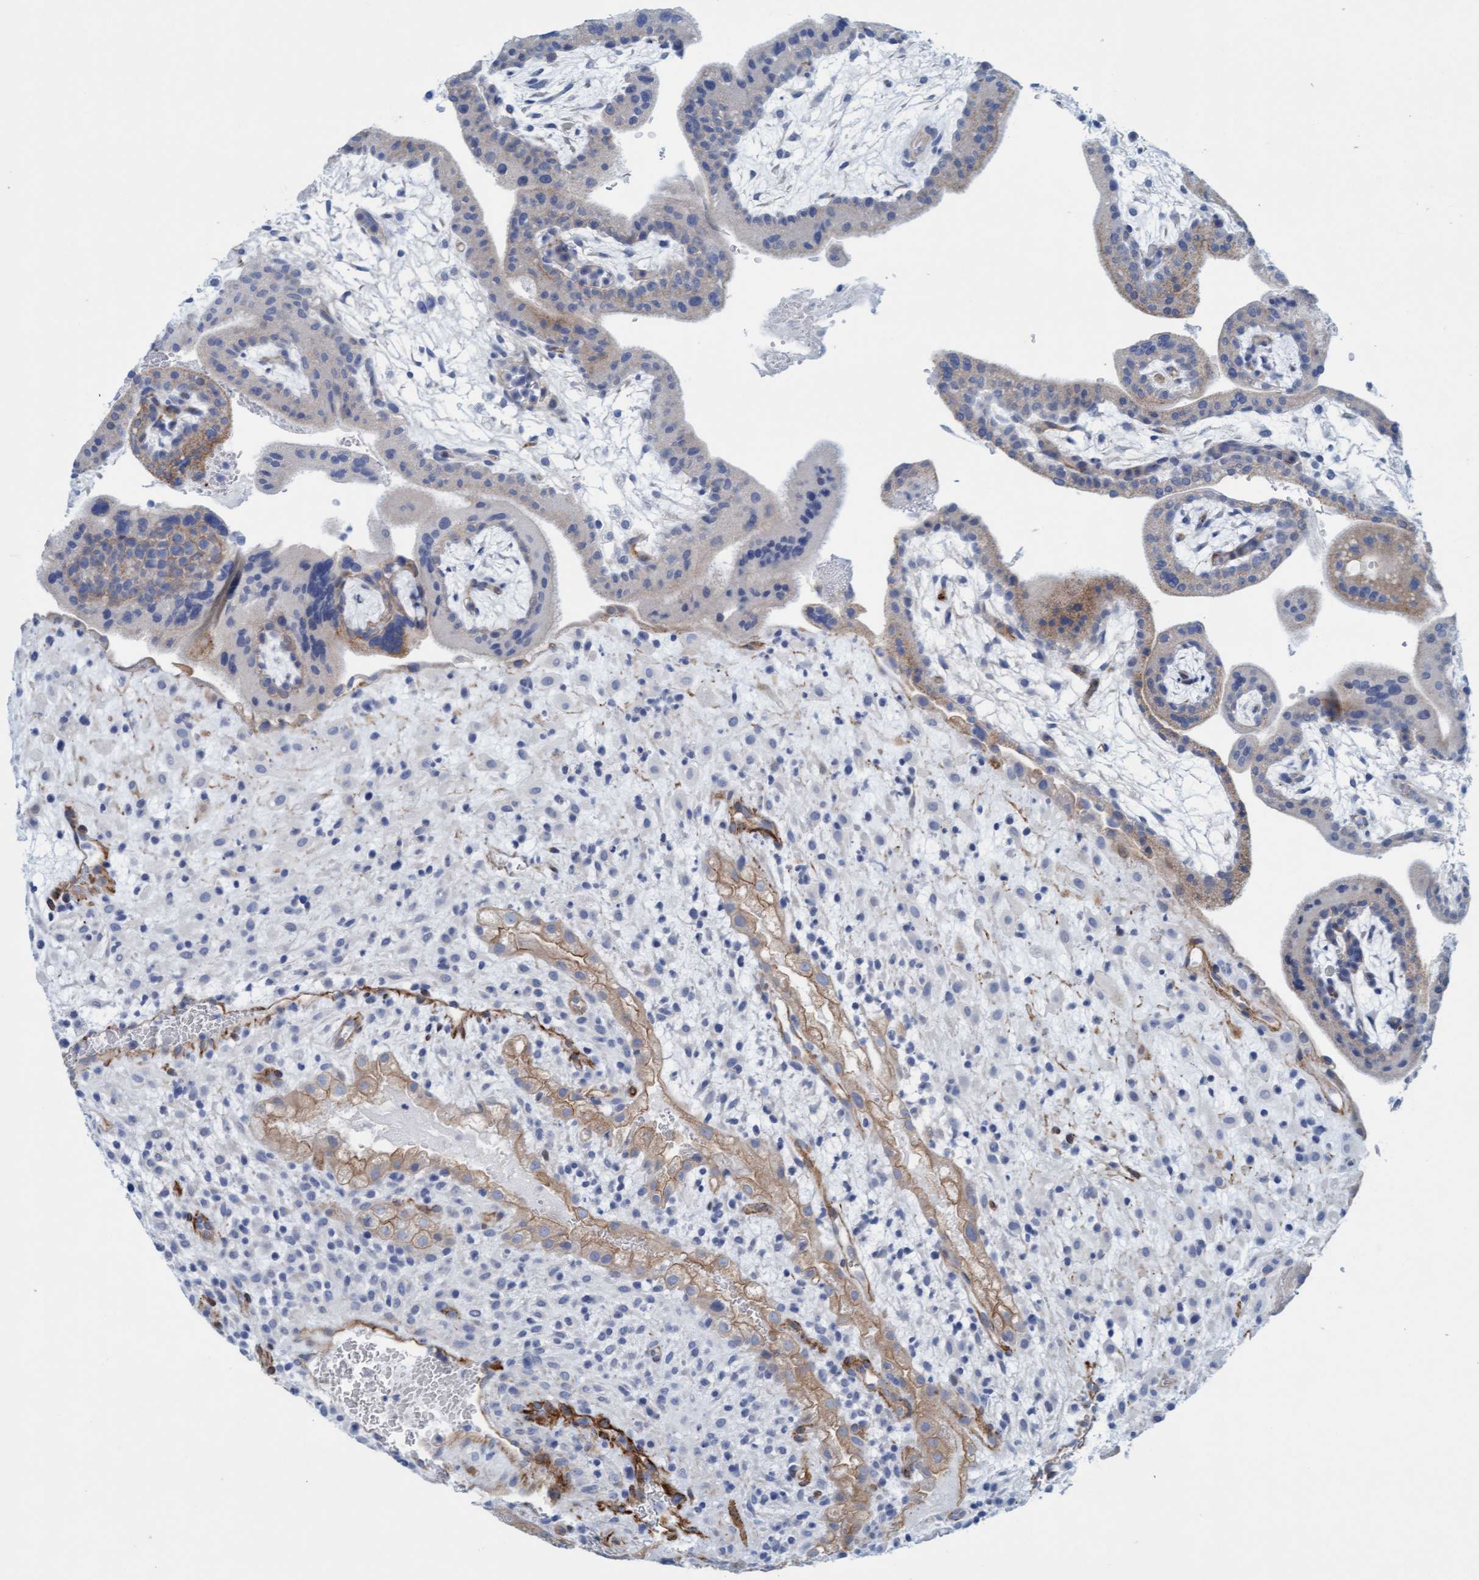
{"staining": {"intensity": "moderate", "quantity": ">75%", "location": "cytoplasmic/membranous"}, "tissue": "placenta", "cell_type": "Decidual cells", "image_type": "normal", "snomed": [{"axis": "morphology", "description": "Normal tissue, NOS"}, {"axis": "topography", "description": "Placenta"}], "caption": "Brown immunohistochemical staining in unremarkable human placenta shows moderate cytoplasmic/membranous positivity in approximately >75% of decidual cells. (IHC, brightfield microscopy, high magnification).", "gene": "MTFR1", "patient": {"sex": "female", "age": 35}}